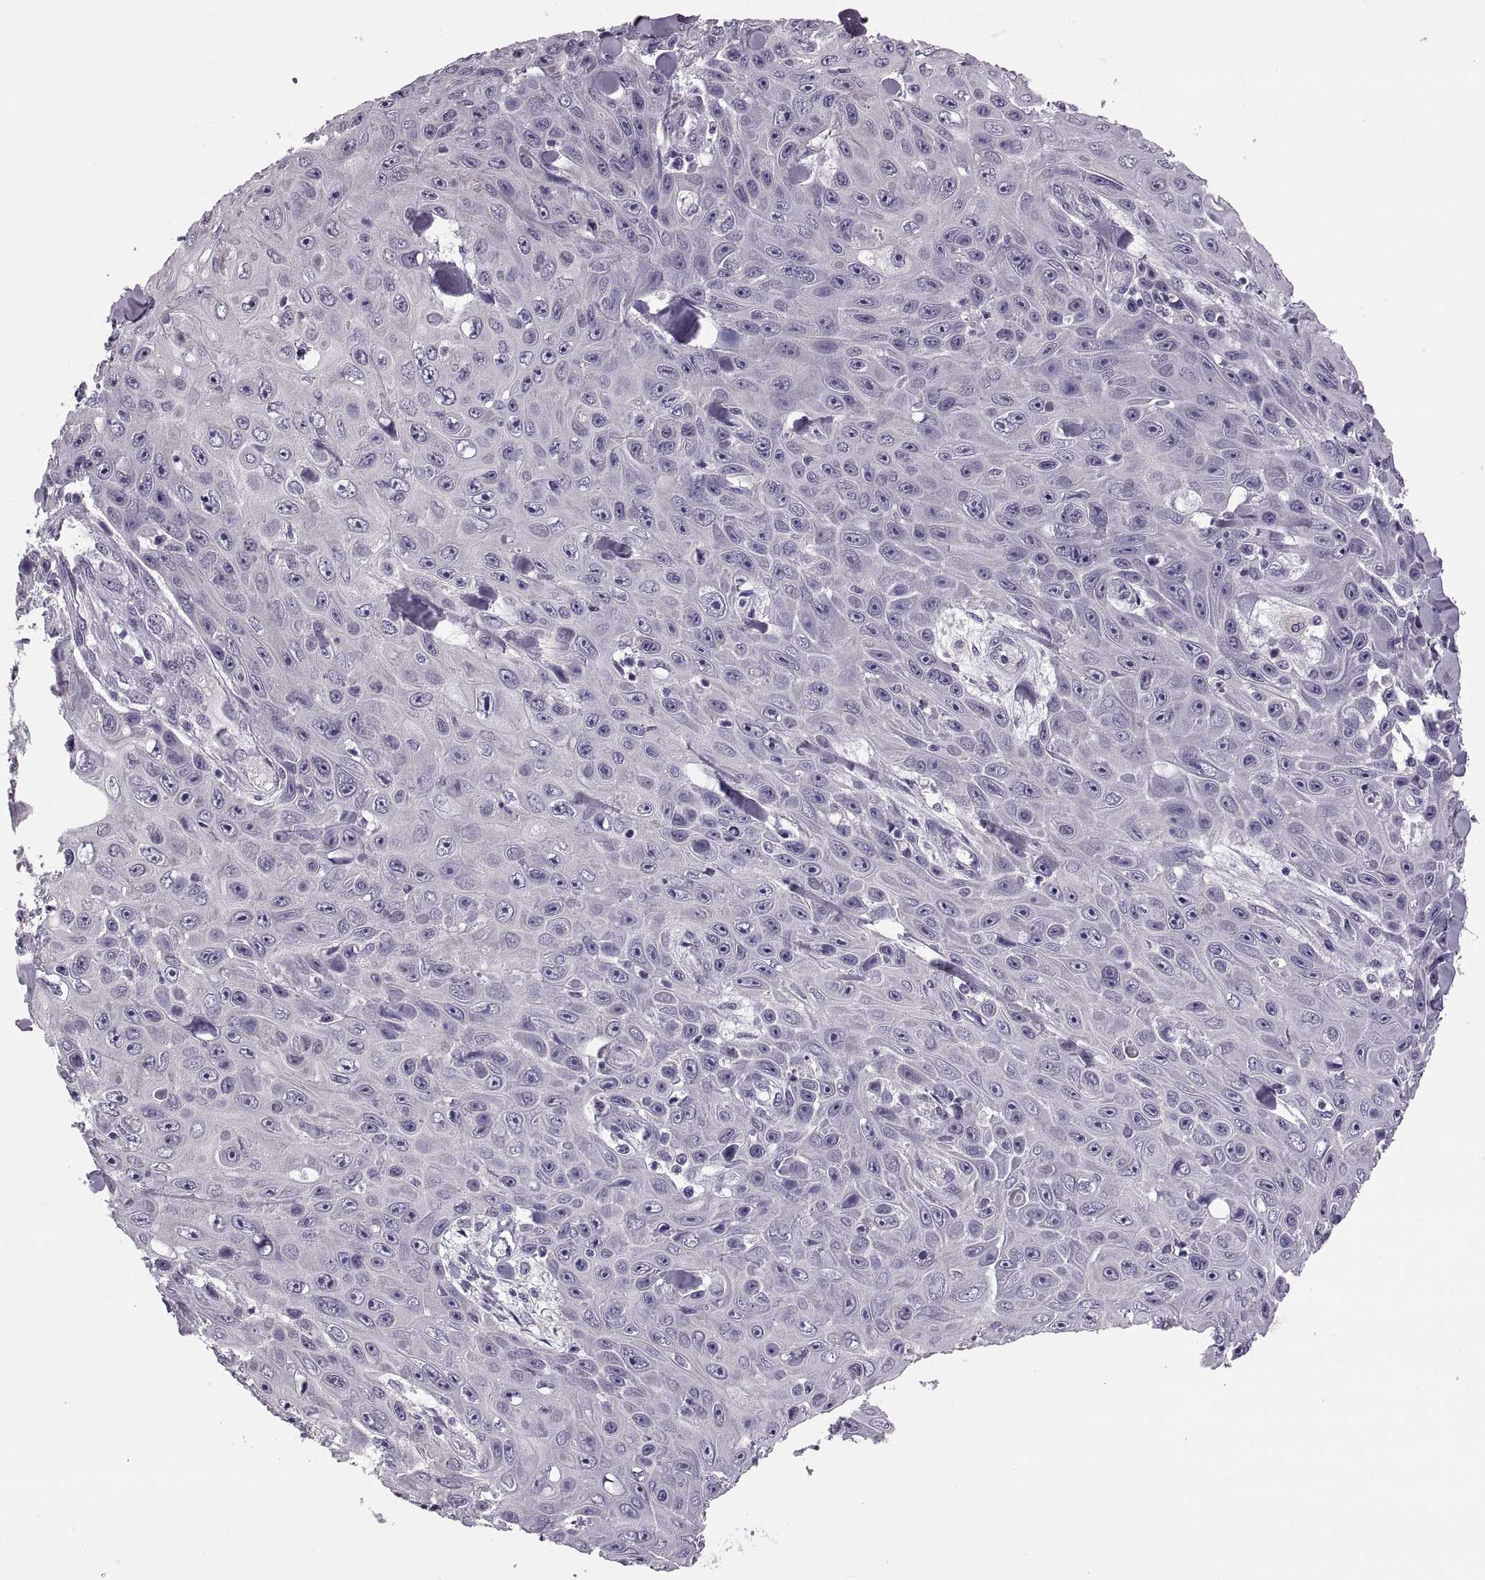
{"staining": {"intensity": "negative", "quantity": "none", "location": "none"}, "tissue": "skin cancer", "cell_type": "Tumor cells", "image_type": "cancer", "snomed": [{"axis": "morphology", "description": "Squamous cell carcinoma, NOS"}, {"axis": "topography", "description": "Skin"}], "caption": "High power microscopy histopathology image of an IHC image of squamous cell carcinoma (skin), revealing no significant expression in tumor cells.", "gene": "ADH6", "patient": {"sex": "male", "age": 82}}